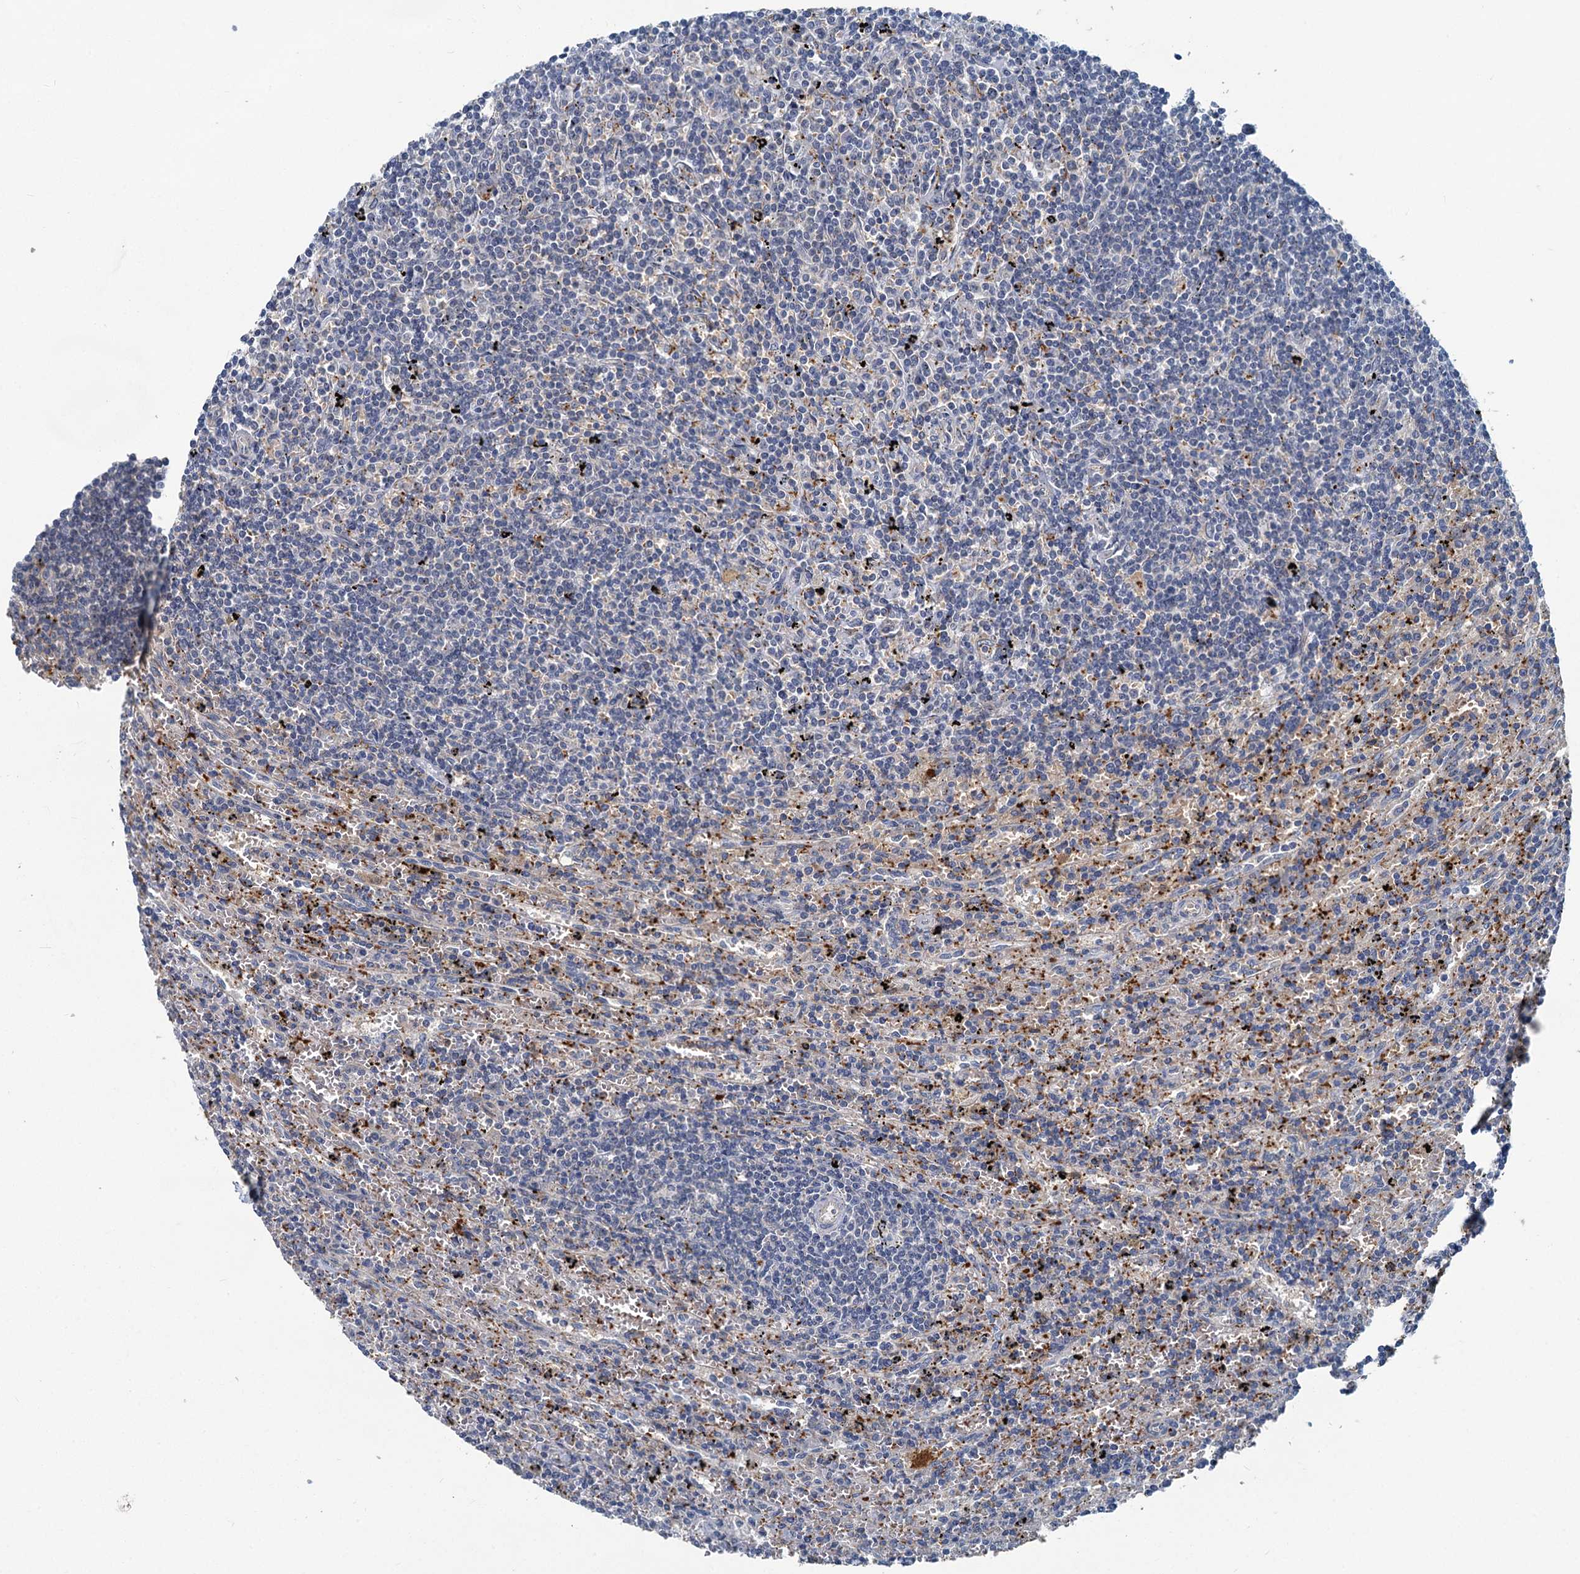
{"staining": {"intensity": "negative", "quantity": "none", "location": "none"}, "tissue": "lymphoma", "cell_type": "Tumor cells", "image_type": "cancer", "snomed": [{"axis": "morphology", "description": "Malignant lymphoma, non-Hodgkin's type, Low grade"}, {"axis": "topography", "description": "Spleen"}], "caption": "A photomicrograph of low-grade malignant lymphoma, non-Hodgkin's type stained for a protein demonstrates no brown staining in tumor cells. Nuclei are stained in blue.", "gene": "GCLM", "patient": {"sex": "male", "age": 76}}